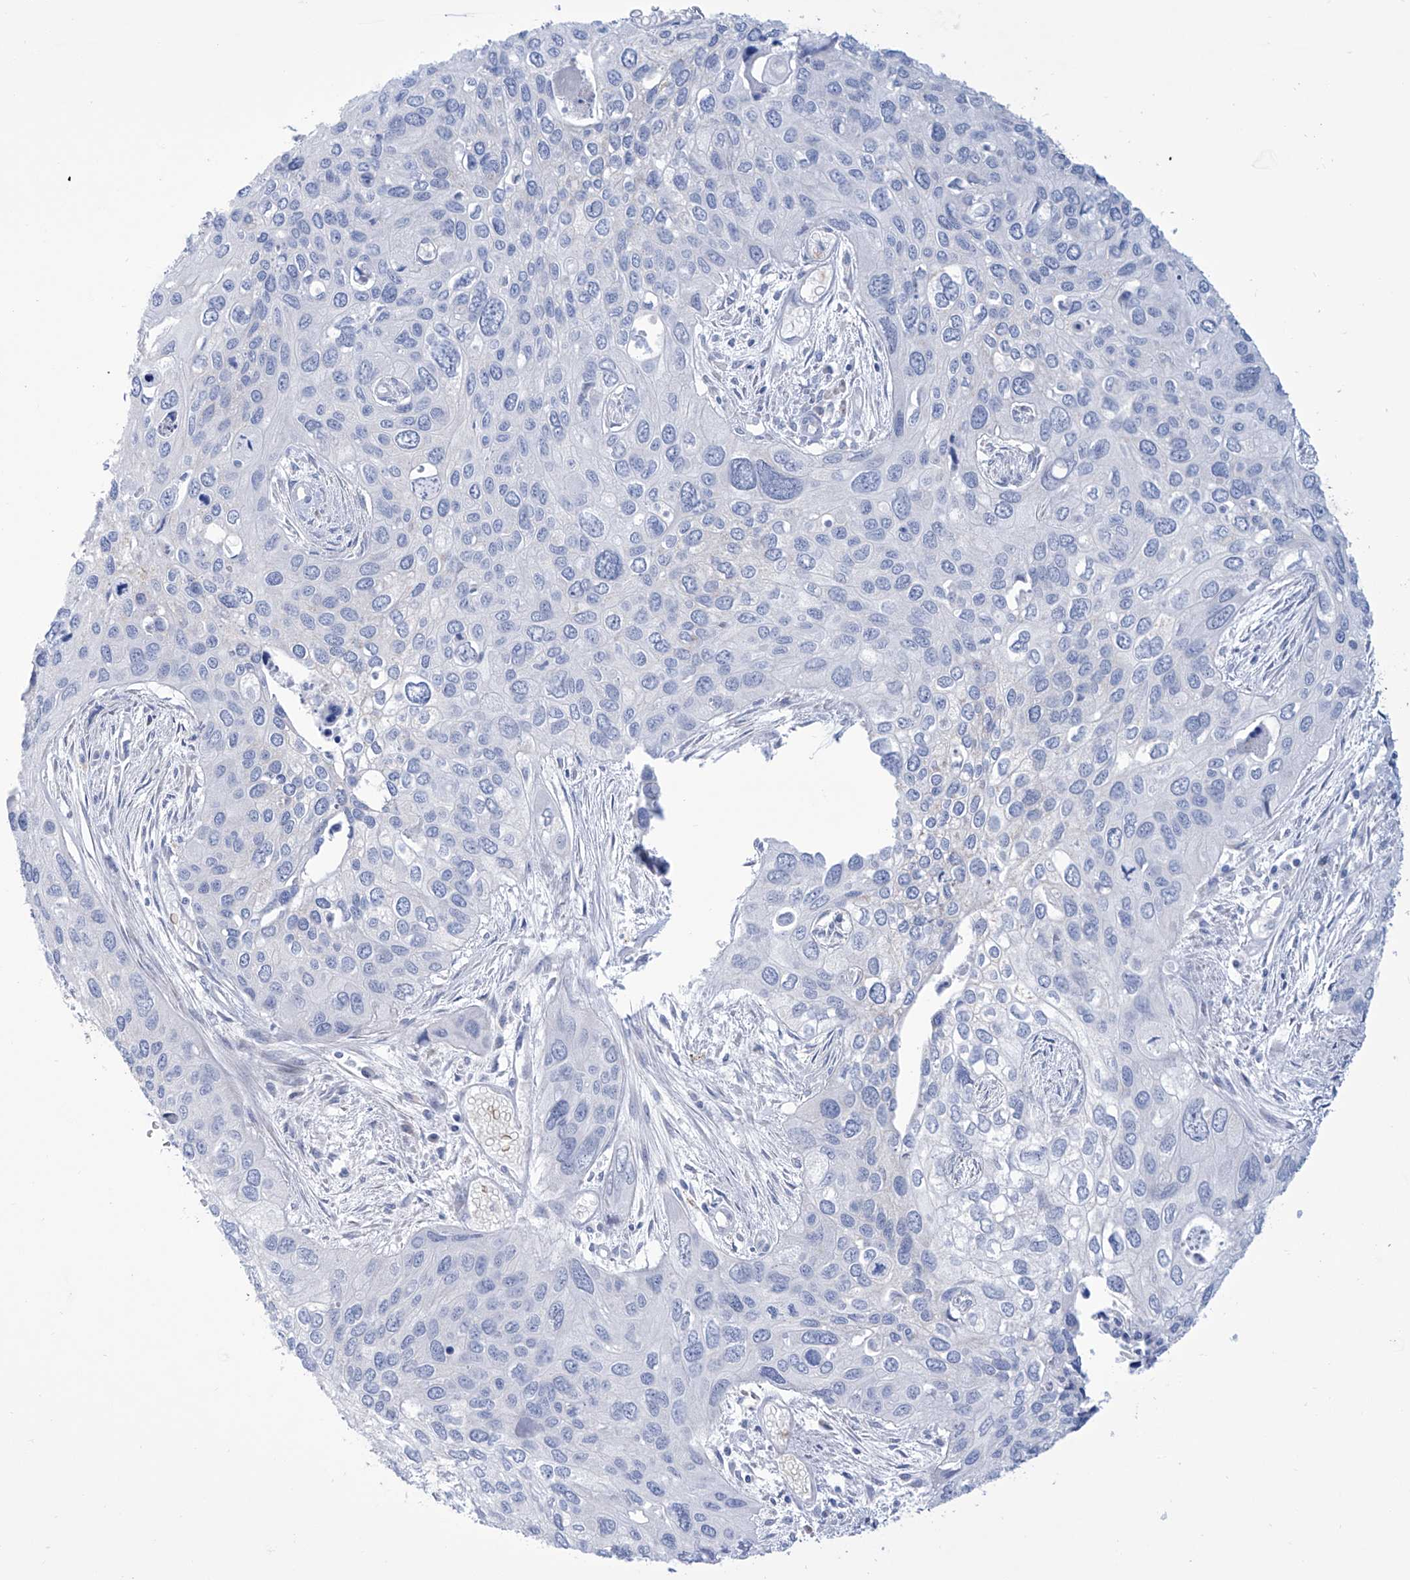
{"staining": {"intensity": "negative", "quantity": "none", "location": "none"}, "tissue": "cervical cancer", "cell_type": "Tumor cells", "image_type": "cancer", "snomed": [{"axis": "morphology", "description": "Squamous cell carcinoma, NOS"}, {"axis": "topography", "description": "Cervix"}], "caption": "A photomicrograph of cervical cancer stained for a protein shows no brown staining in tumor cells.", "gene": "ALDH6A1", "patient": {"sex": "female", "age": 55}}